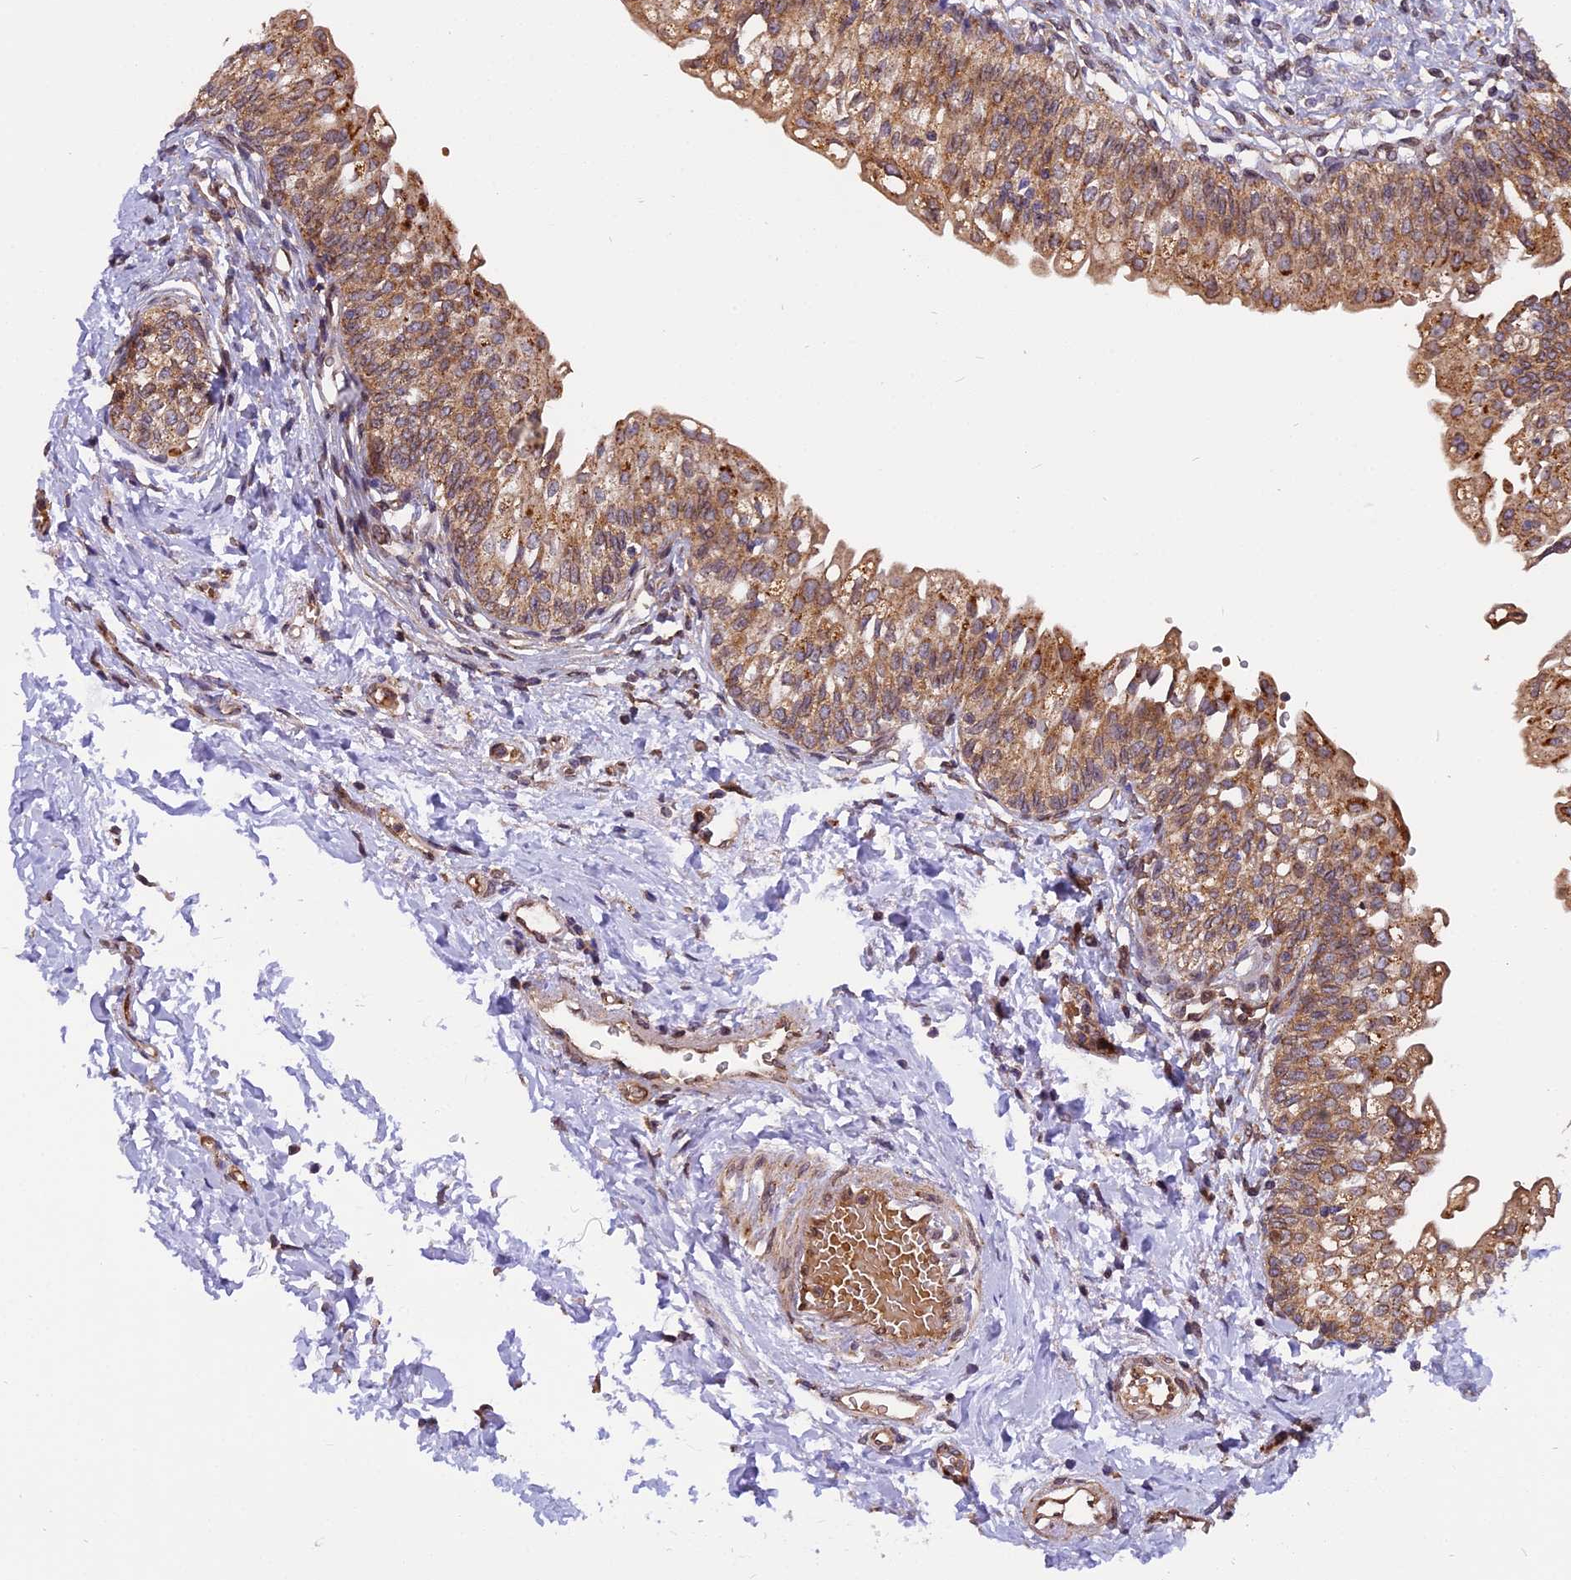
{"staining": {"intensity": "strong", "quantity": ">75%", "location": "cytoplasmic/membranous"}, "tissue": "urinary bladder", "cell_type": "Urothelial cells", "image_type": "normal", "snomed": [{"axis": "morphology", "description": "Normal tissue, NOS"}, {"axis": "topography", "description": "Urinary bladder"}], "caption": "The histopathology image reveals staining of benign urinary bladder, revealing strong cytoplasmic/membranous protein staining (brown color) within urothelial cells. (brown staining indicates protein expression, while blue staining denotes nuclei).", "gene": "CHMP2A", "patient": {"sex": "male", "age": 55}}